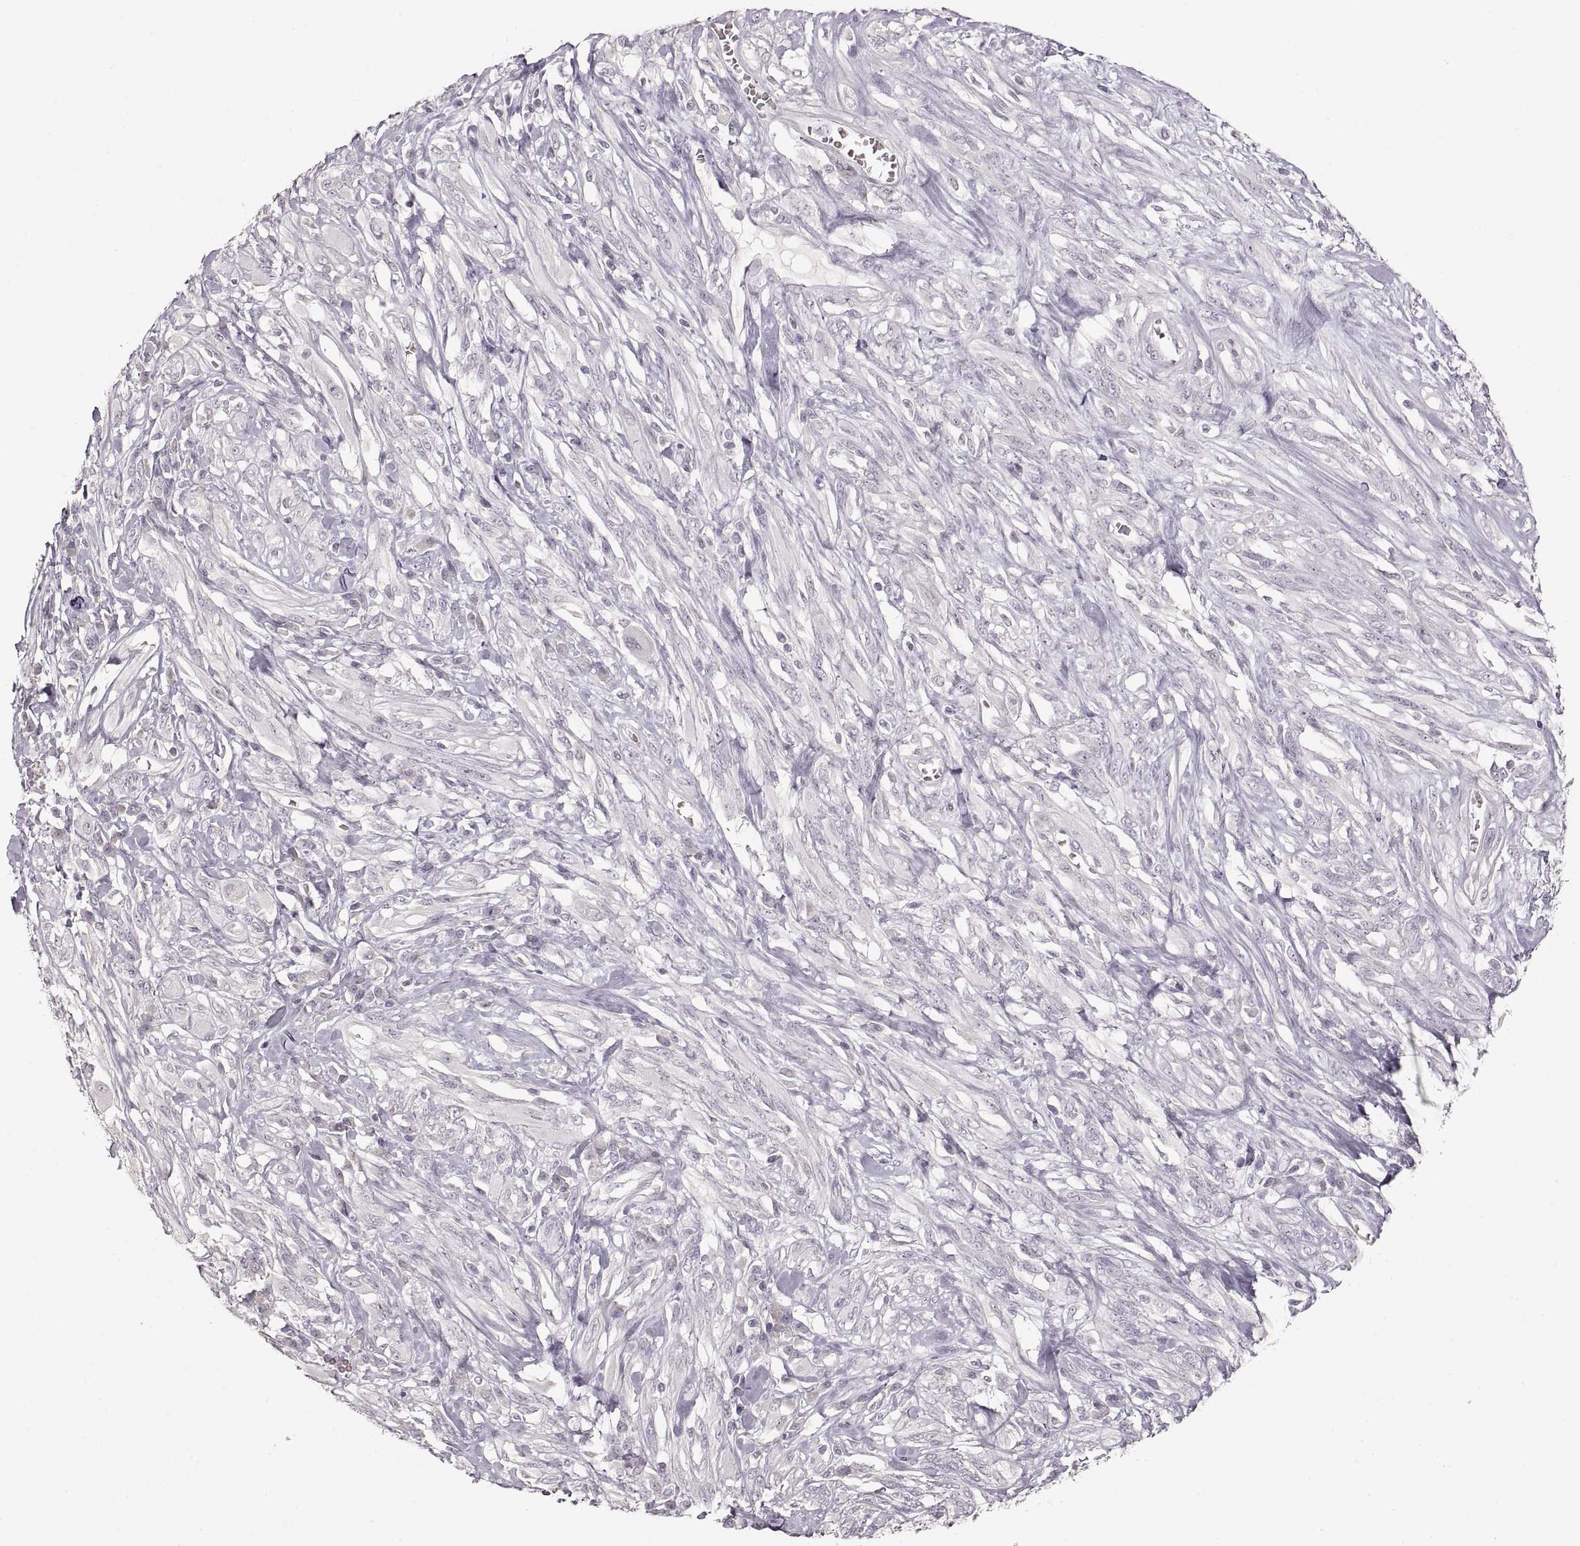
{"staining": {"intensity": "negative", "quantity": "none", "location": "none"}, "tissue": "melanoma", "cell_type": "Tumor cells", "image_type": "cancer", "snomed": [{"axis": "morphology", "description": "Malignant melanoma, NOS"}, {"axis": "topography", "description": "Skin"}], "caption": "A micrograph of melanoma stained for a protein displays no brown staining in tumor cells.", "gene": "PCSK2", "patient": {"sex": "female", "age": 91}}